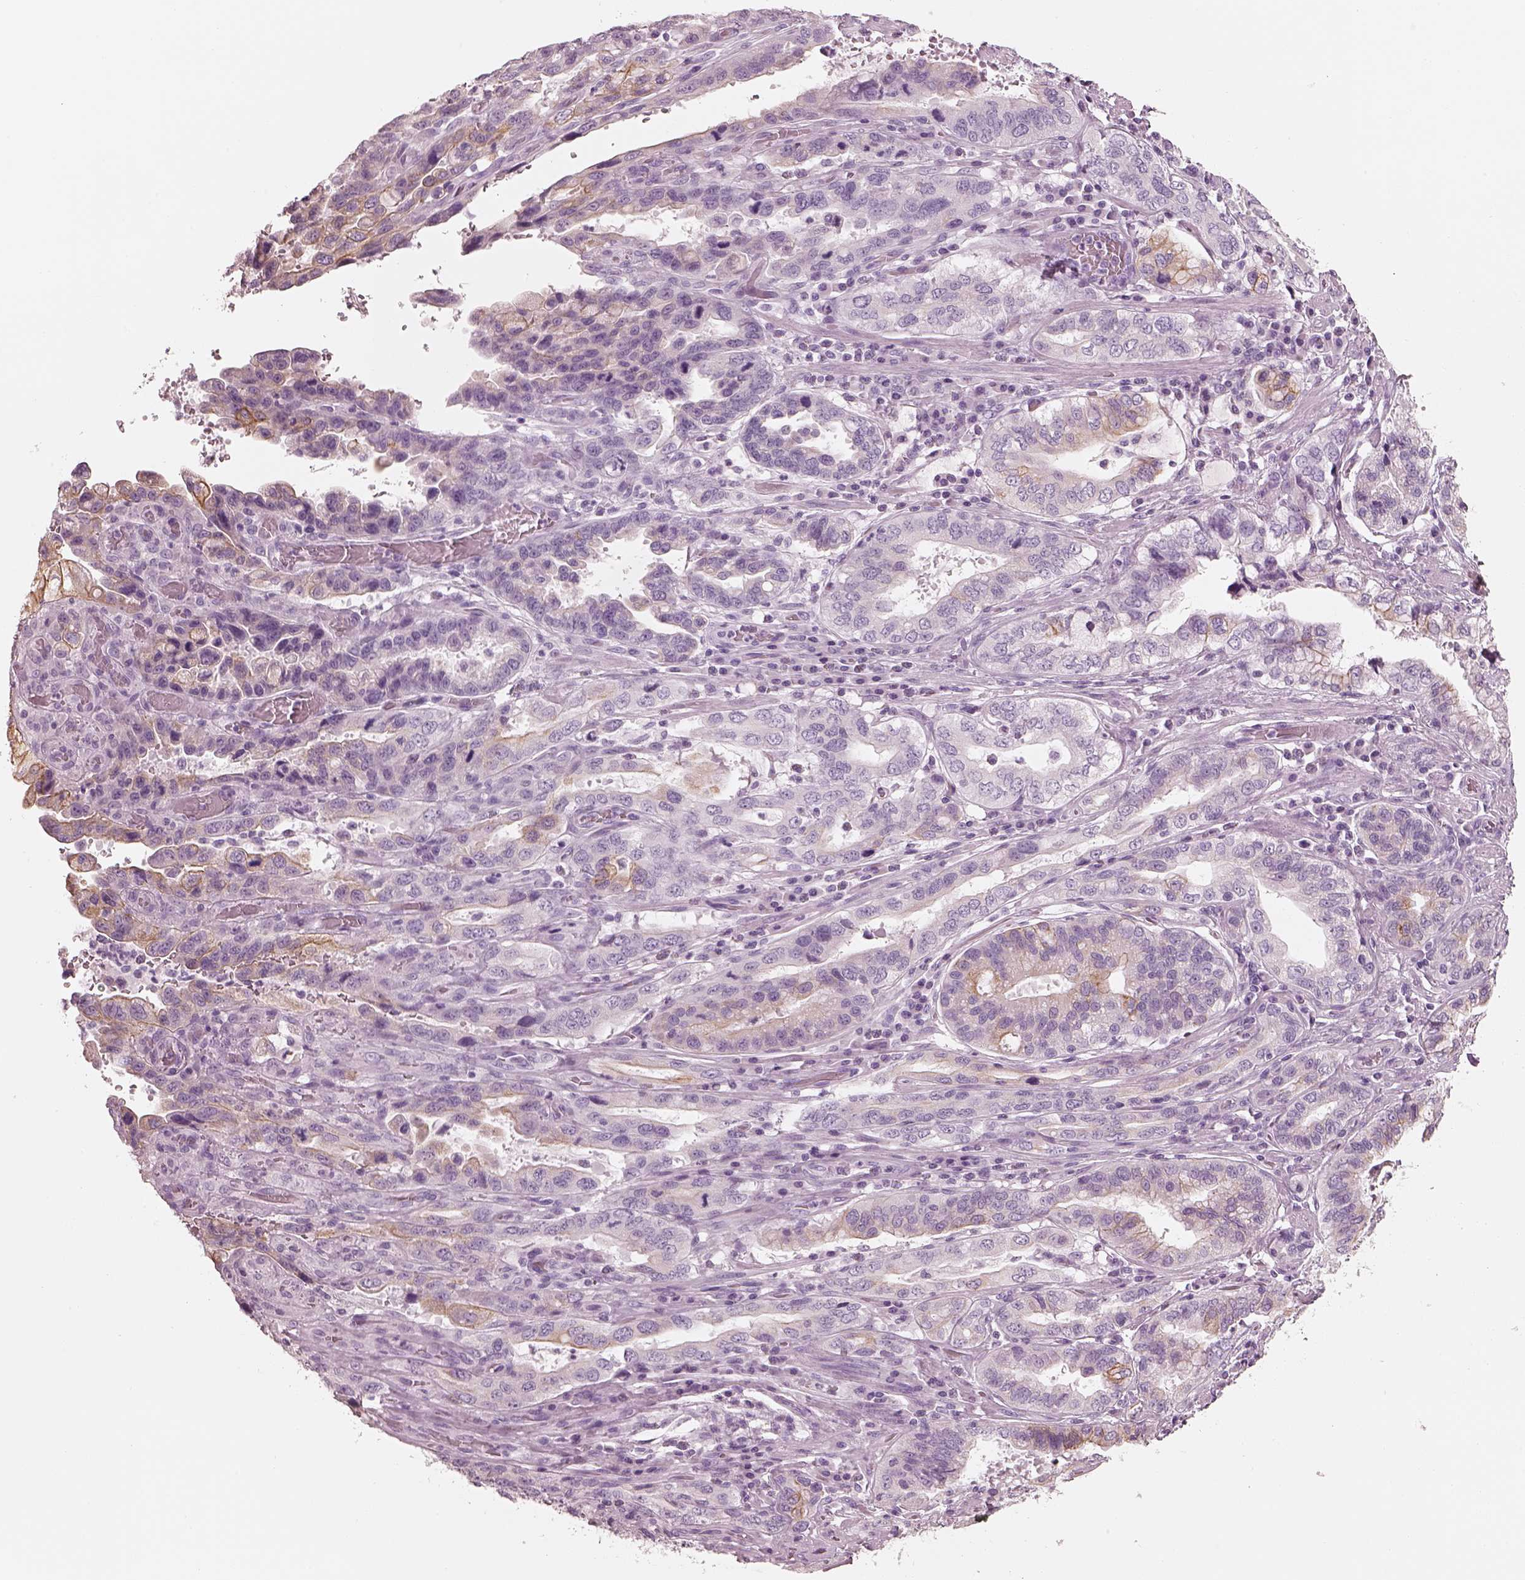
{"staining": {"intensity": "weak", "quantity": "<25%", "location": "cytoplasmic/membranous"}, "tissue": "stomach cancer", "cell_type": "Tumor cells", "image_type": "cancer", "snomed": [{"axis": "morphology", "description": "Adenocarcinoma, NOS"}, {"axis": "topography", "description": "Stomach, lower"}], "caption": "Immunohistochemical staining of adenocarcinoma (stomach) reveals no significant expression in tumor cells.", "gene": "PON3", "patient": {"sex": "female", "age": 76}}